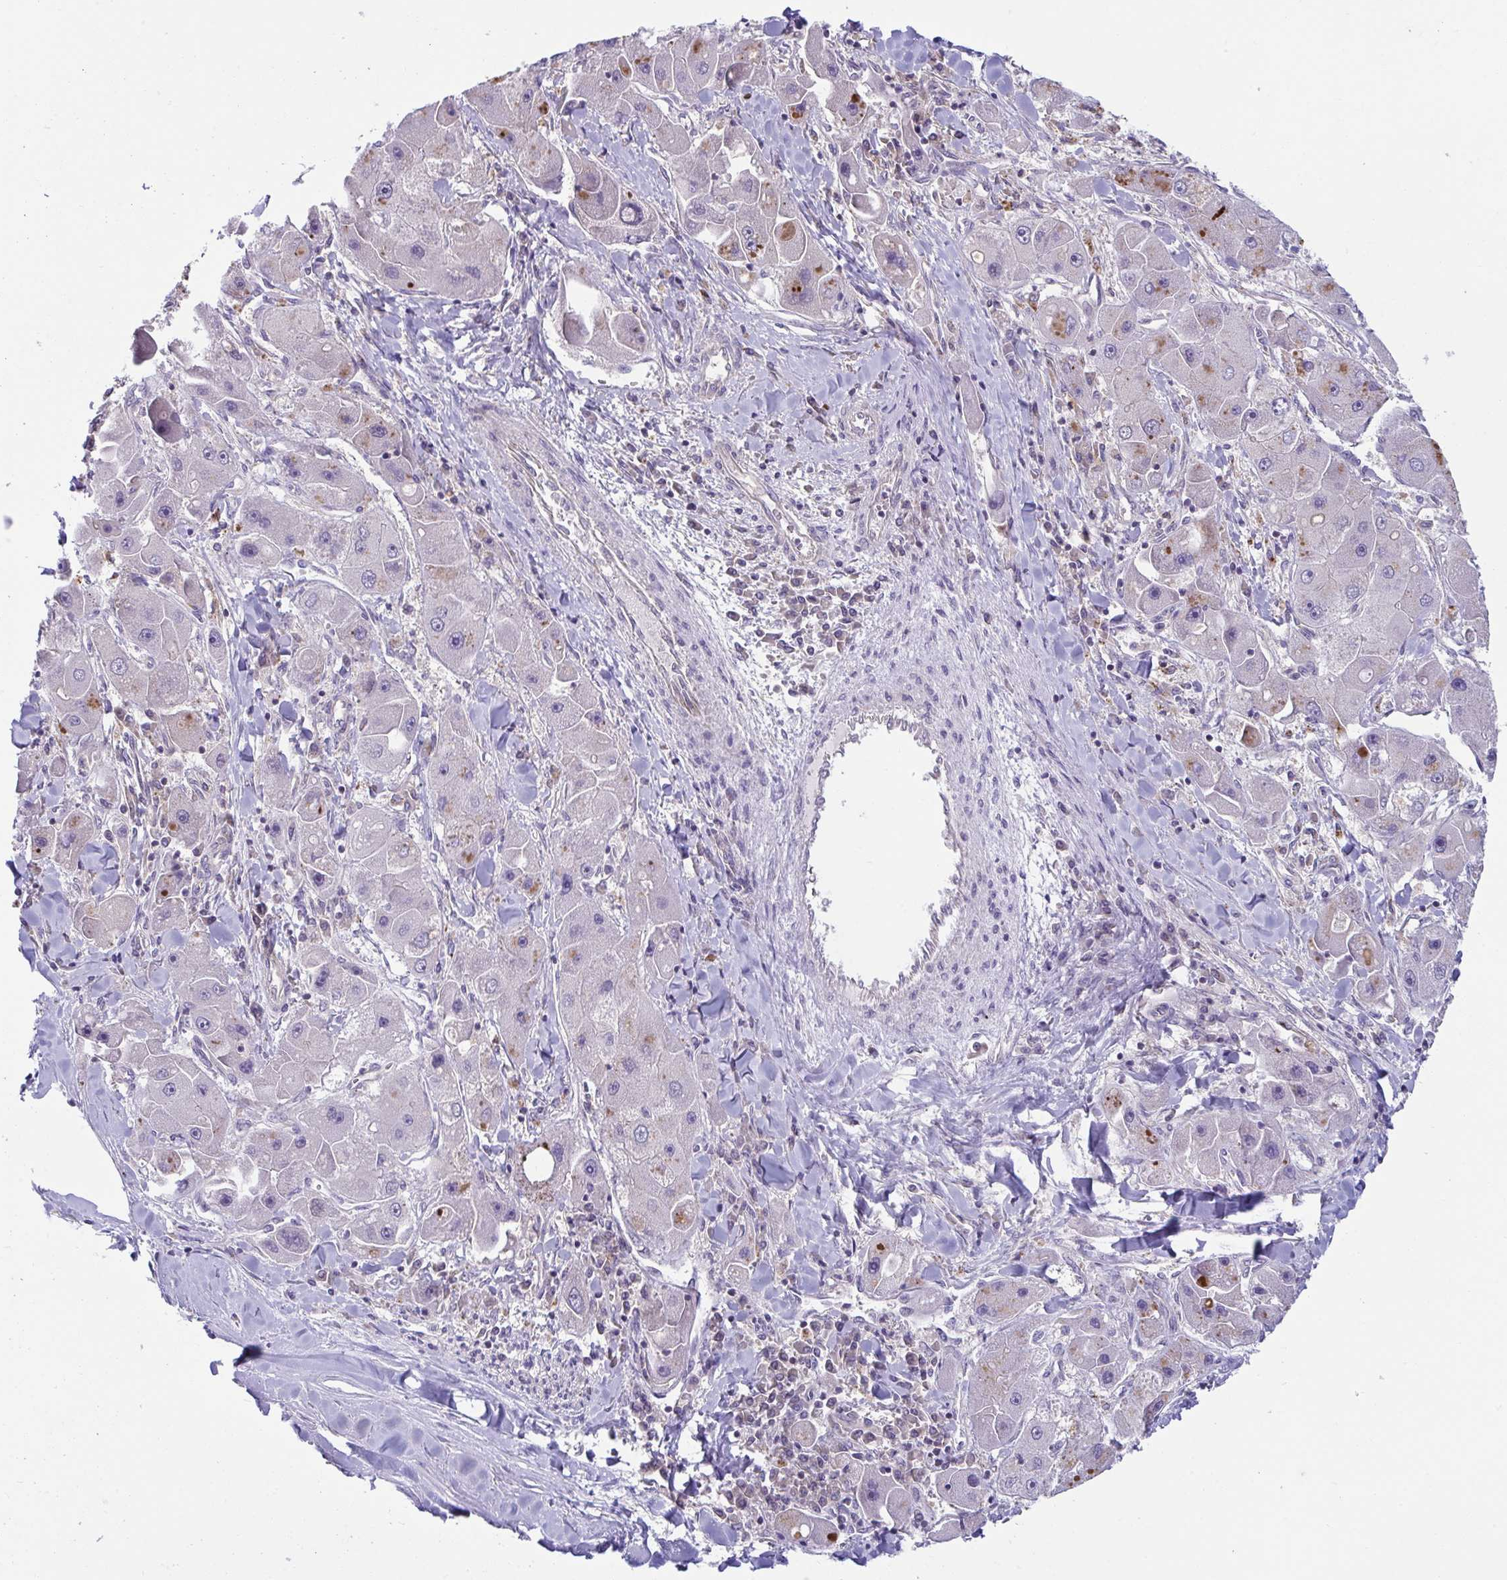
{"staining": {"intensity": "negative", "quantity": "none", "location": "none"}, "tissue": "liver cancer", "cell_type": "Tumor cells", "image_type": "cancer", "snomed": [{"axis": "morphology", "description": "Carcinoma, Hepatocellular, NOS"}, {"axis": "topography", "description": "Liver"}], "caption": "Immunohistochemistry (IHC) of human liver cancer displays no positivity in tumor cells. (IHC, brightfield microscopy, high magnification).", "gene": "IST1", "patient": {"sex": "male", "age": 24}}